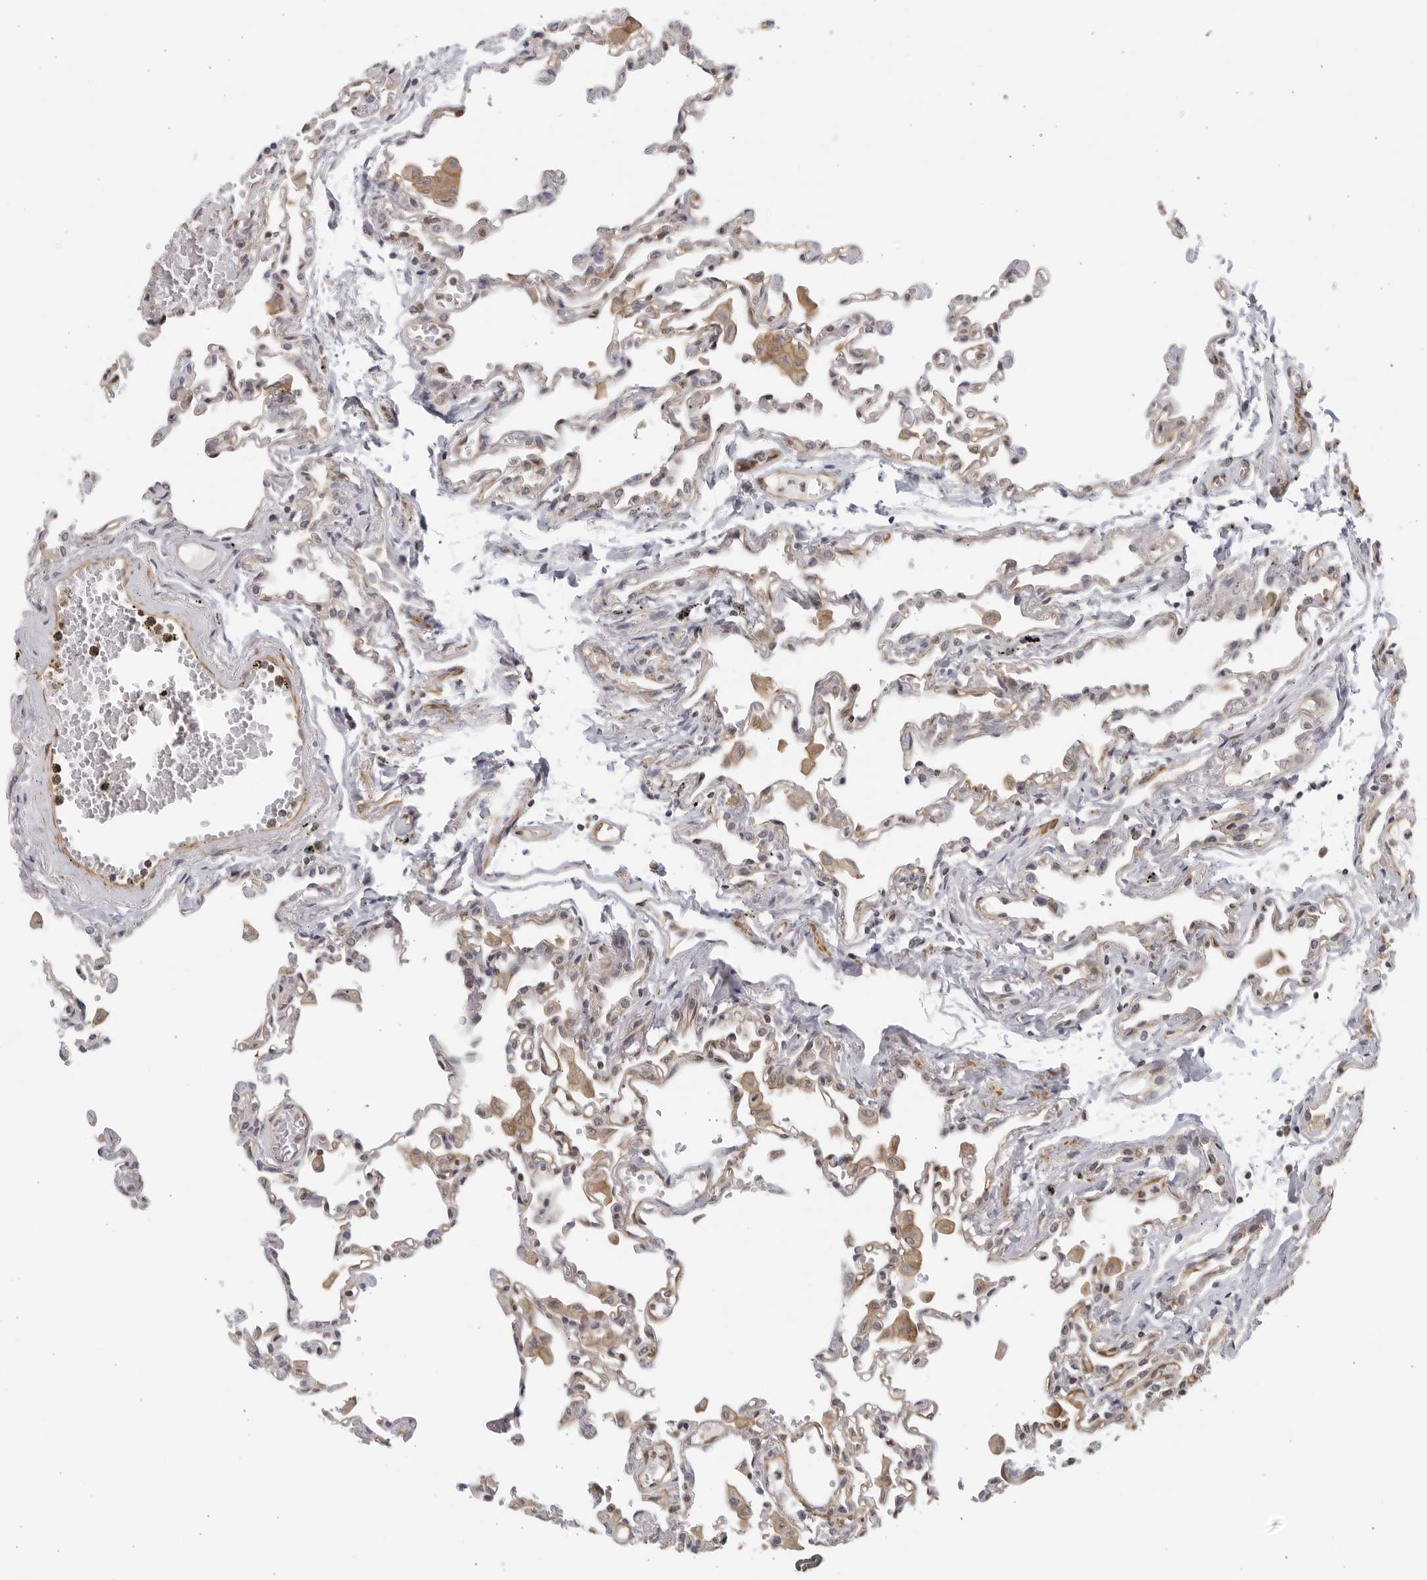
{"staining": {"intensity": "weak", "quantity": "<25%", "location": "cytoplasmic/membranous"}, "tissue": "lung", "cell_type": "Alveolar cells", "image_type": "normal", "snomed": [{"axis": "morphology", "description": "Normal tissue, NOS"}, {"axis": "topography", "description": "Bronchus"}, {"axis": "topography", "description": "Lung"}], "caption": "Photomicrograph shows no protein expression in alveolar cells of unremarkable lung. The staining was performed using DAB (3,3'-diaminobenzidine) to visualize the protein expression in brown, while the nuclei were stained in blue with hematoxylin (Magnification: 20x).", "gene": "SERTAD4", "patient": {"sex": "female", "age": 49}}